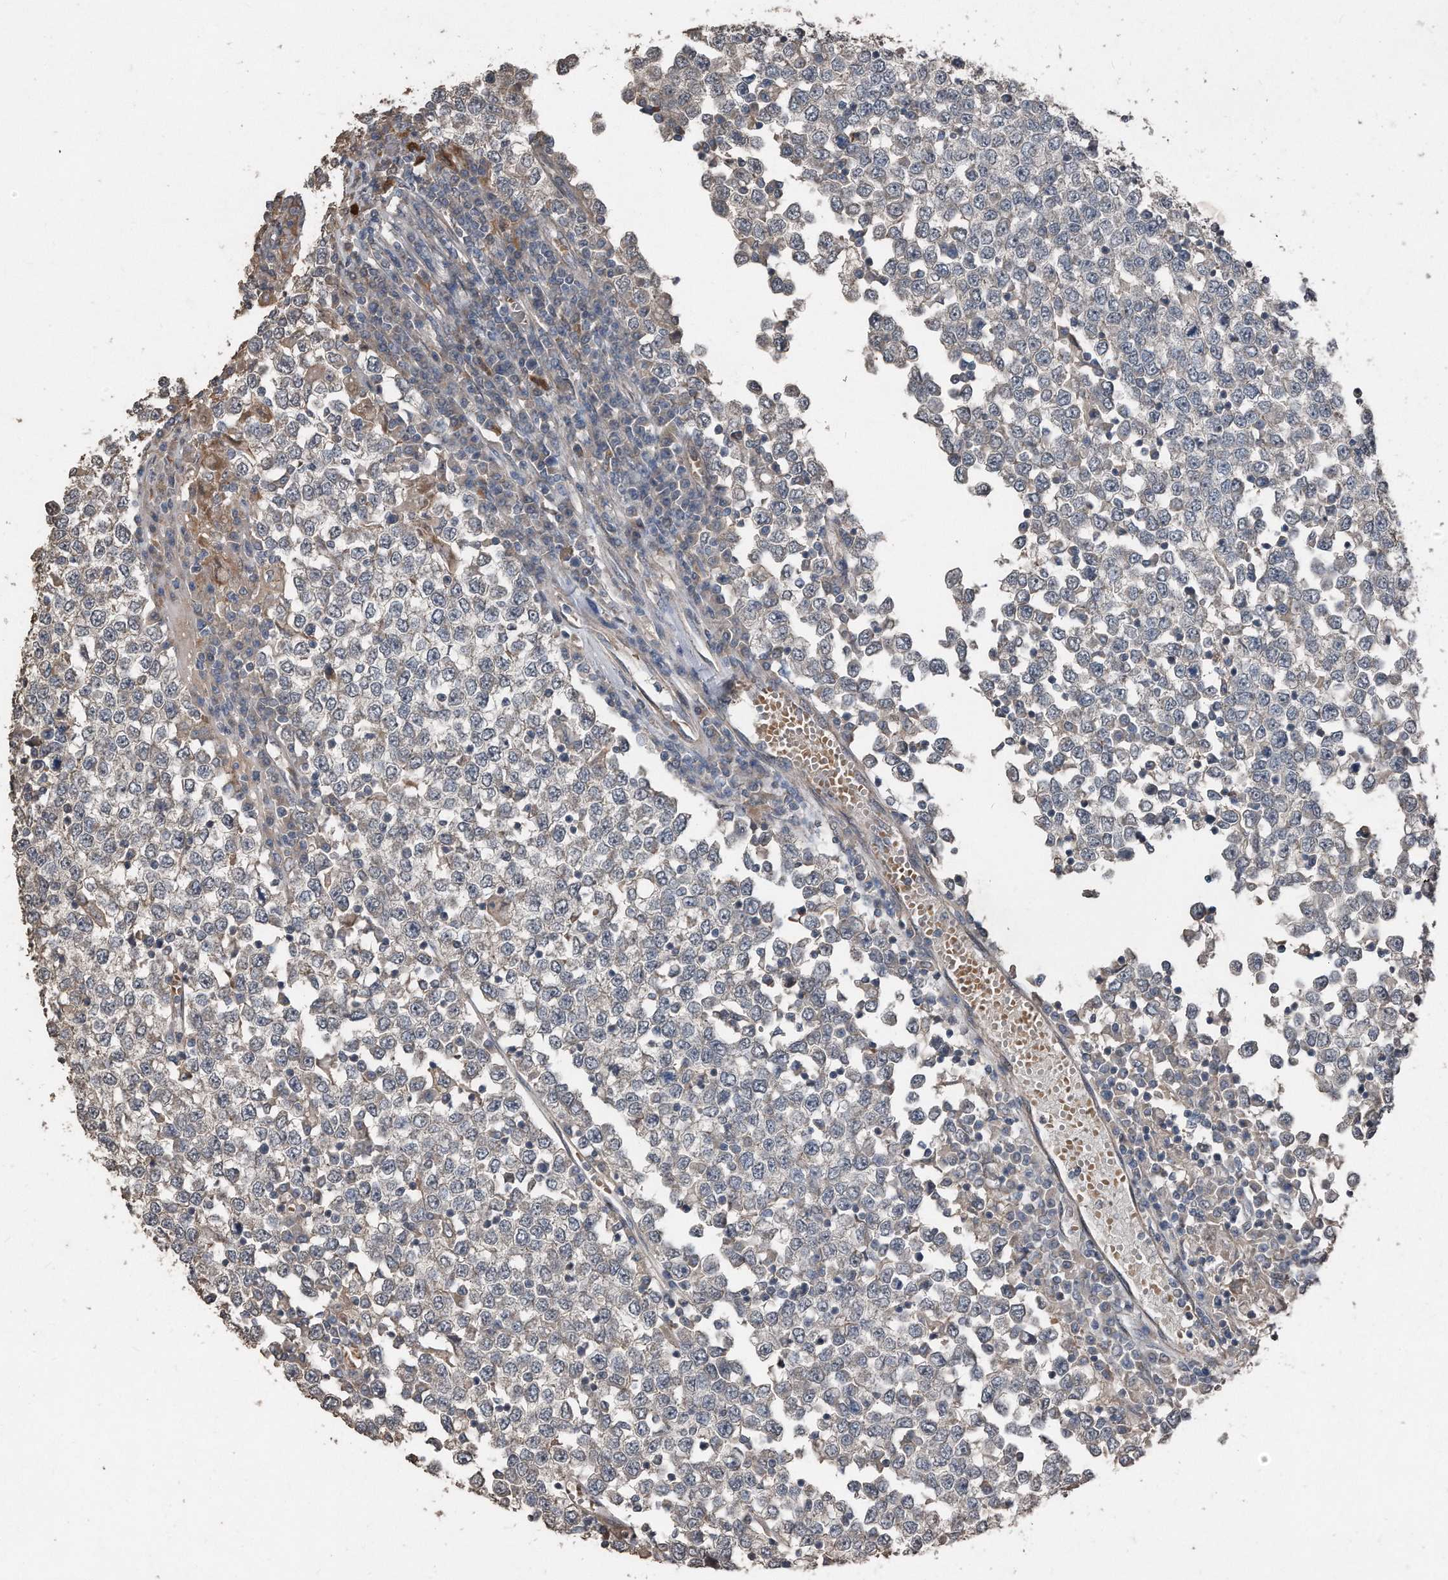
{"staining": {"intensity": "negative", "quantity": "none", "location": "none"}, "tissue": "testis cancer", "cell_type": "Tumor cells", "image_type": "cancer", "snomed": [{"axis": "morphology", "description": "Seminoma, NOS"}, {"axis": "topography", "description": "Testis"}], "caption": "The image shows no staining of tumor cells in seminoma (testis).", "gene": "ANKRD10", "patient": {"sex": "male", "age": 65}}